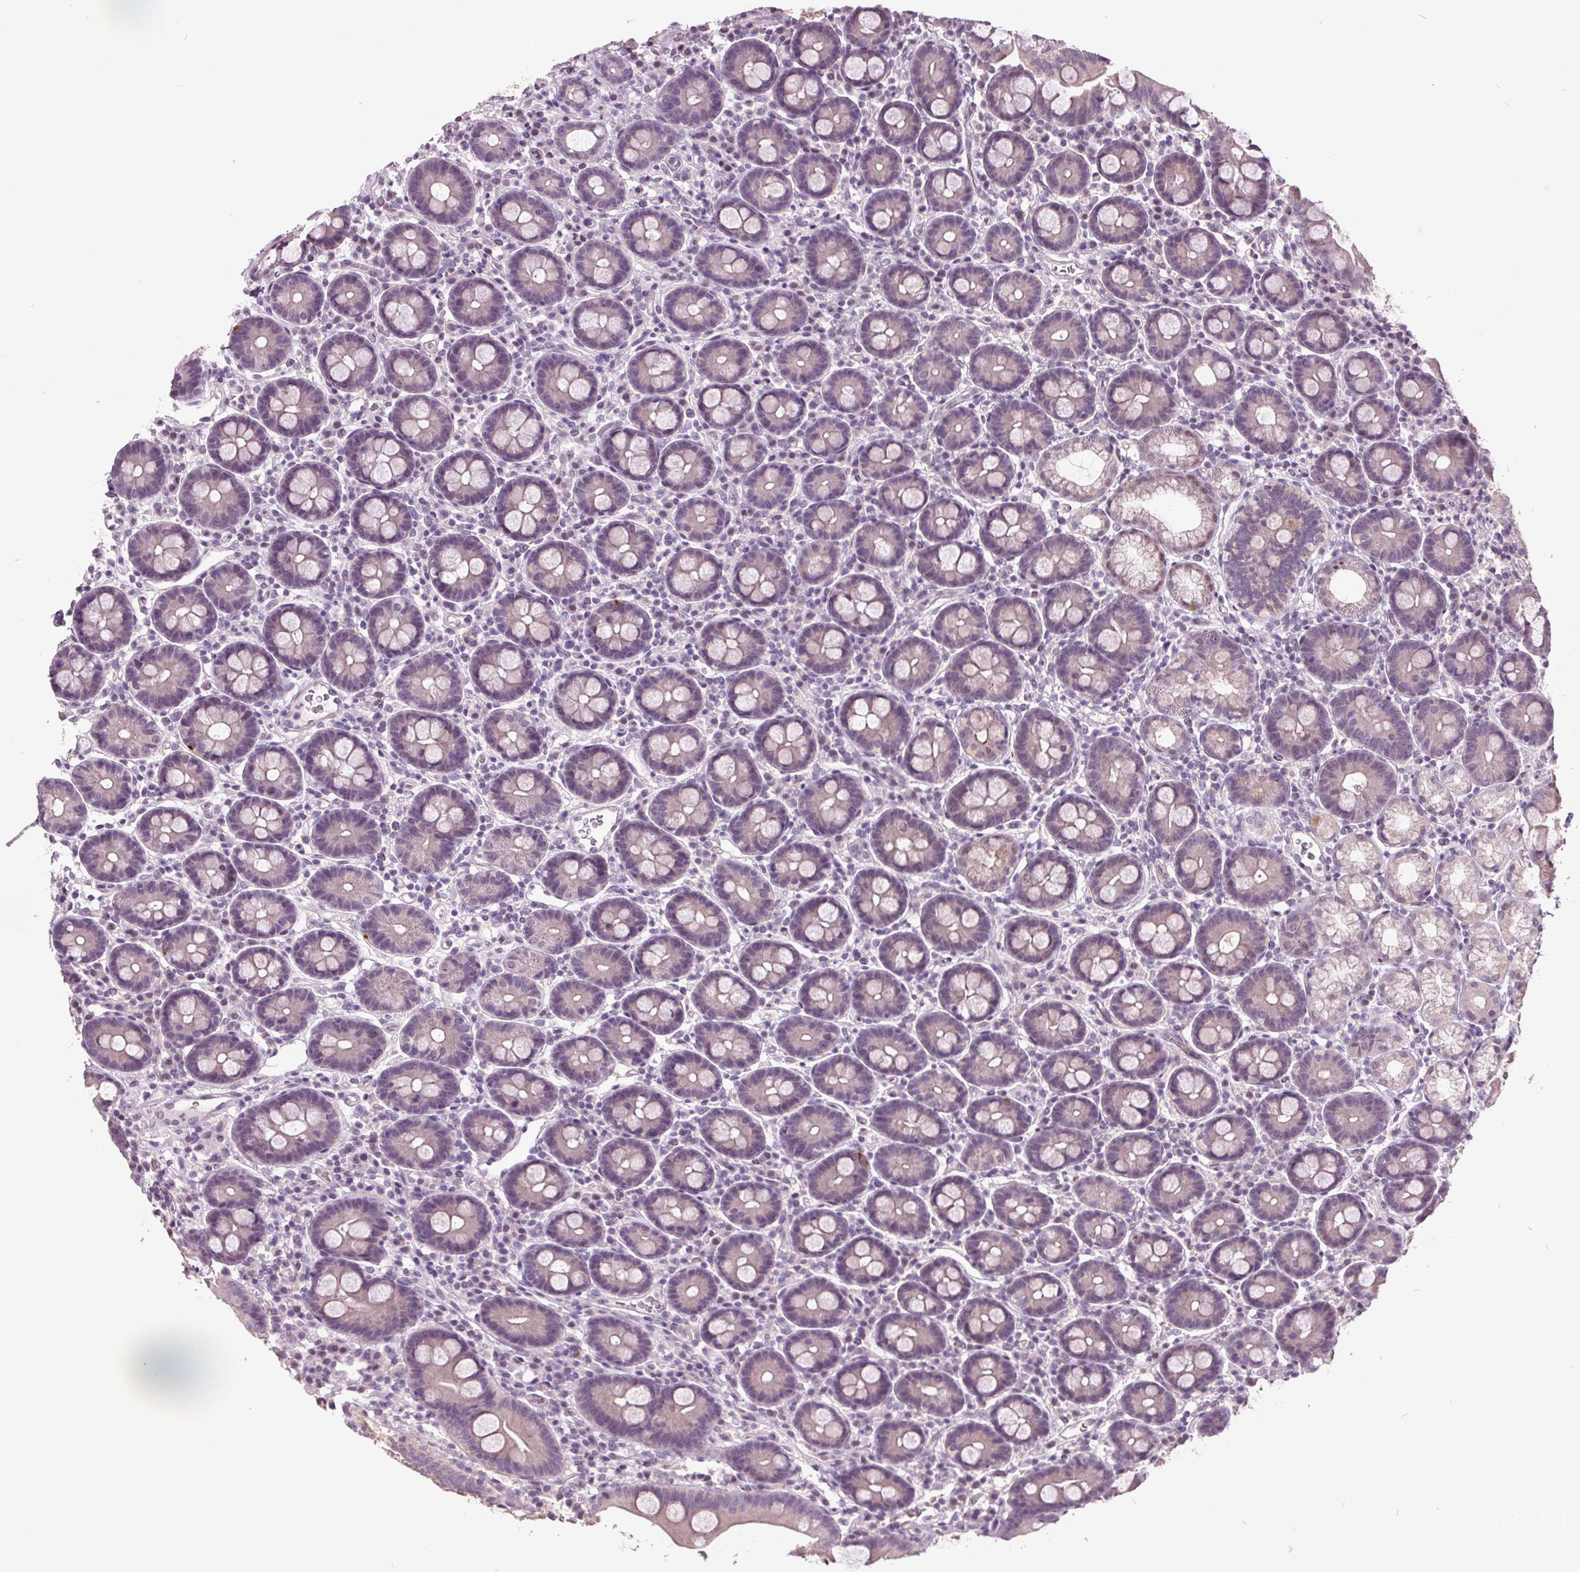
{"staining": {"intensity": "negative", "quantity": "none", "location": "none"}, "tissue": "duodenum", "cell_type": "Glandular cells", "image_type": "normal", "snomed": [{"axis": "morphology", "description": "Normal tissue, NOS"}, {"axis": "topography", "description": "Pancreas"}, {"axis": "topography", "description": "Duodenum"}], "caption": "The micrograph demonstrates no staining of glandular cells in benign duodenum.", "gene": "C2orf16", "patient": {"sex": "male", "age": 59}}